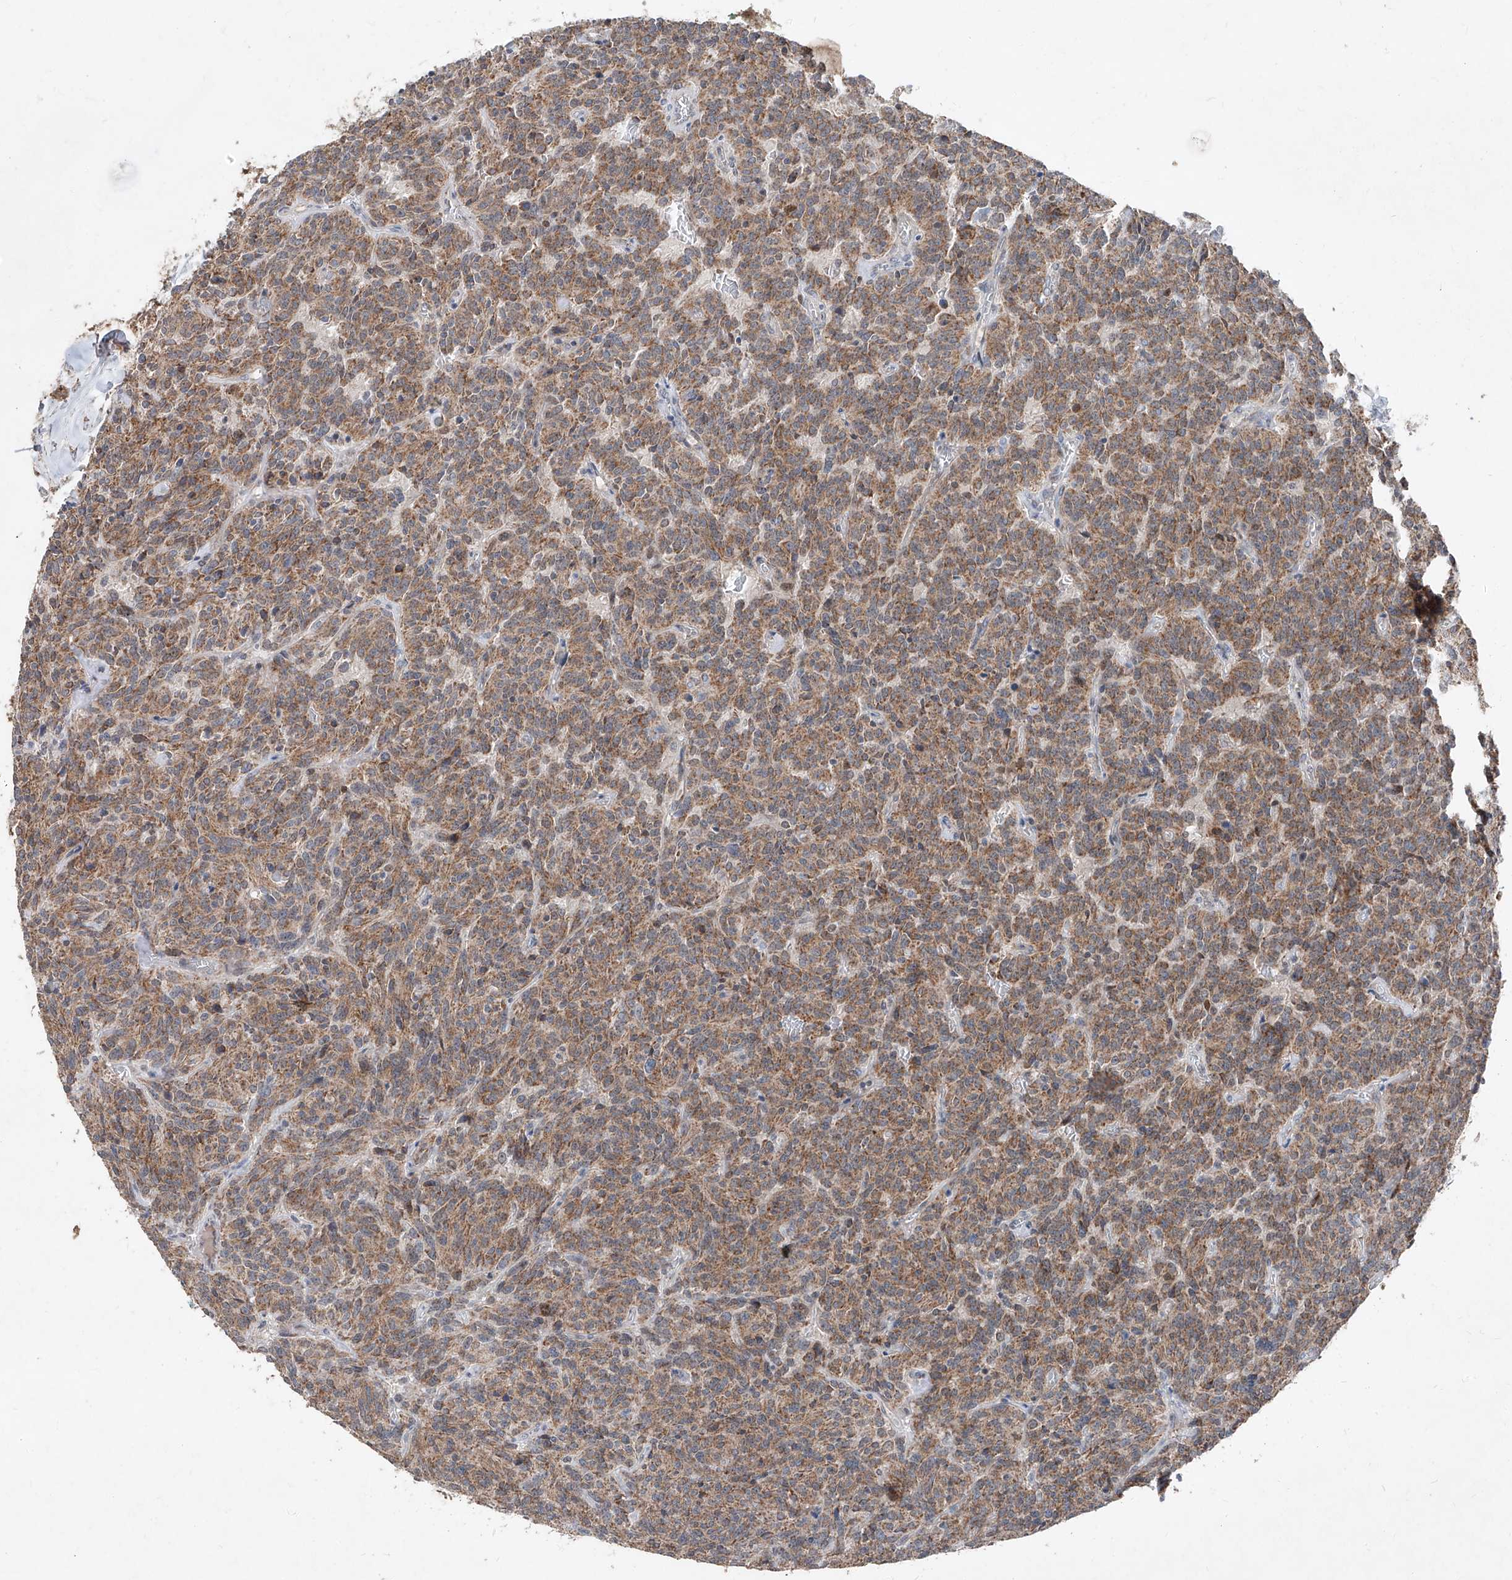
{"staining": {"intensity": "moderate", "quantity": ">75%", "location": "cytoplasmic/membranous"}, "tissue": "carcinoid", "cell_type": "Tumor cells", "image_type": "cancer", "snomed": [{"axis": "morphology", "description": "Carcinoid, malignant, NOS"}, {"axis": "topography", "description": "Lung"}], "caption": "A micrograph of carcinoid stained for a protein shows moderate cytoplasmic/membranous brown staining in tumor cells. The staining is performed using DAB brown chromogen to label protein expression. The nuclei are counter-stained blue using hematoxylin.", "gene": "NDUFB3", "patient": {"sex": "female", "age": 46}}